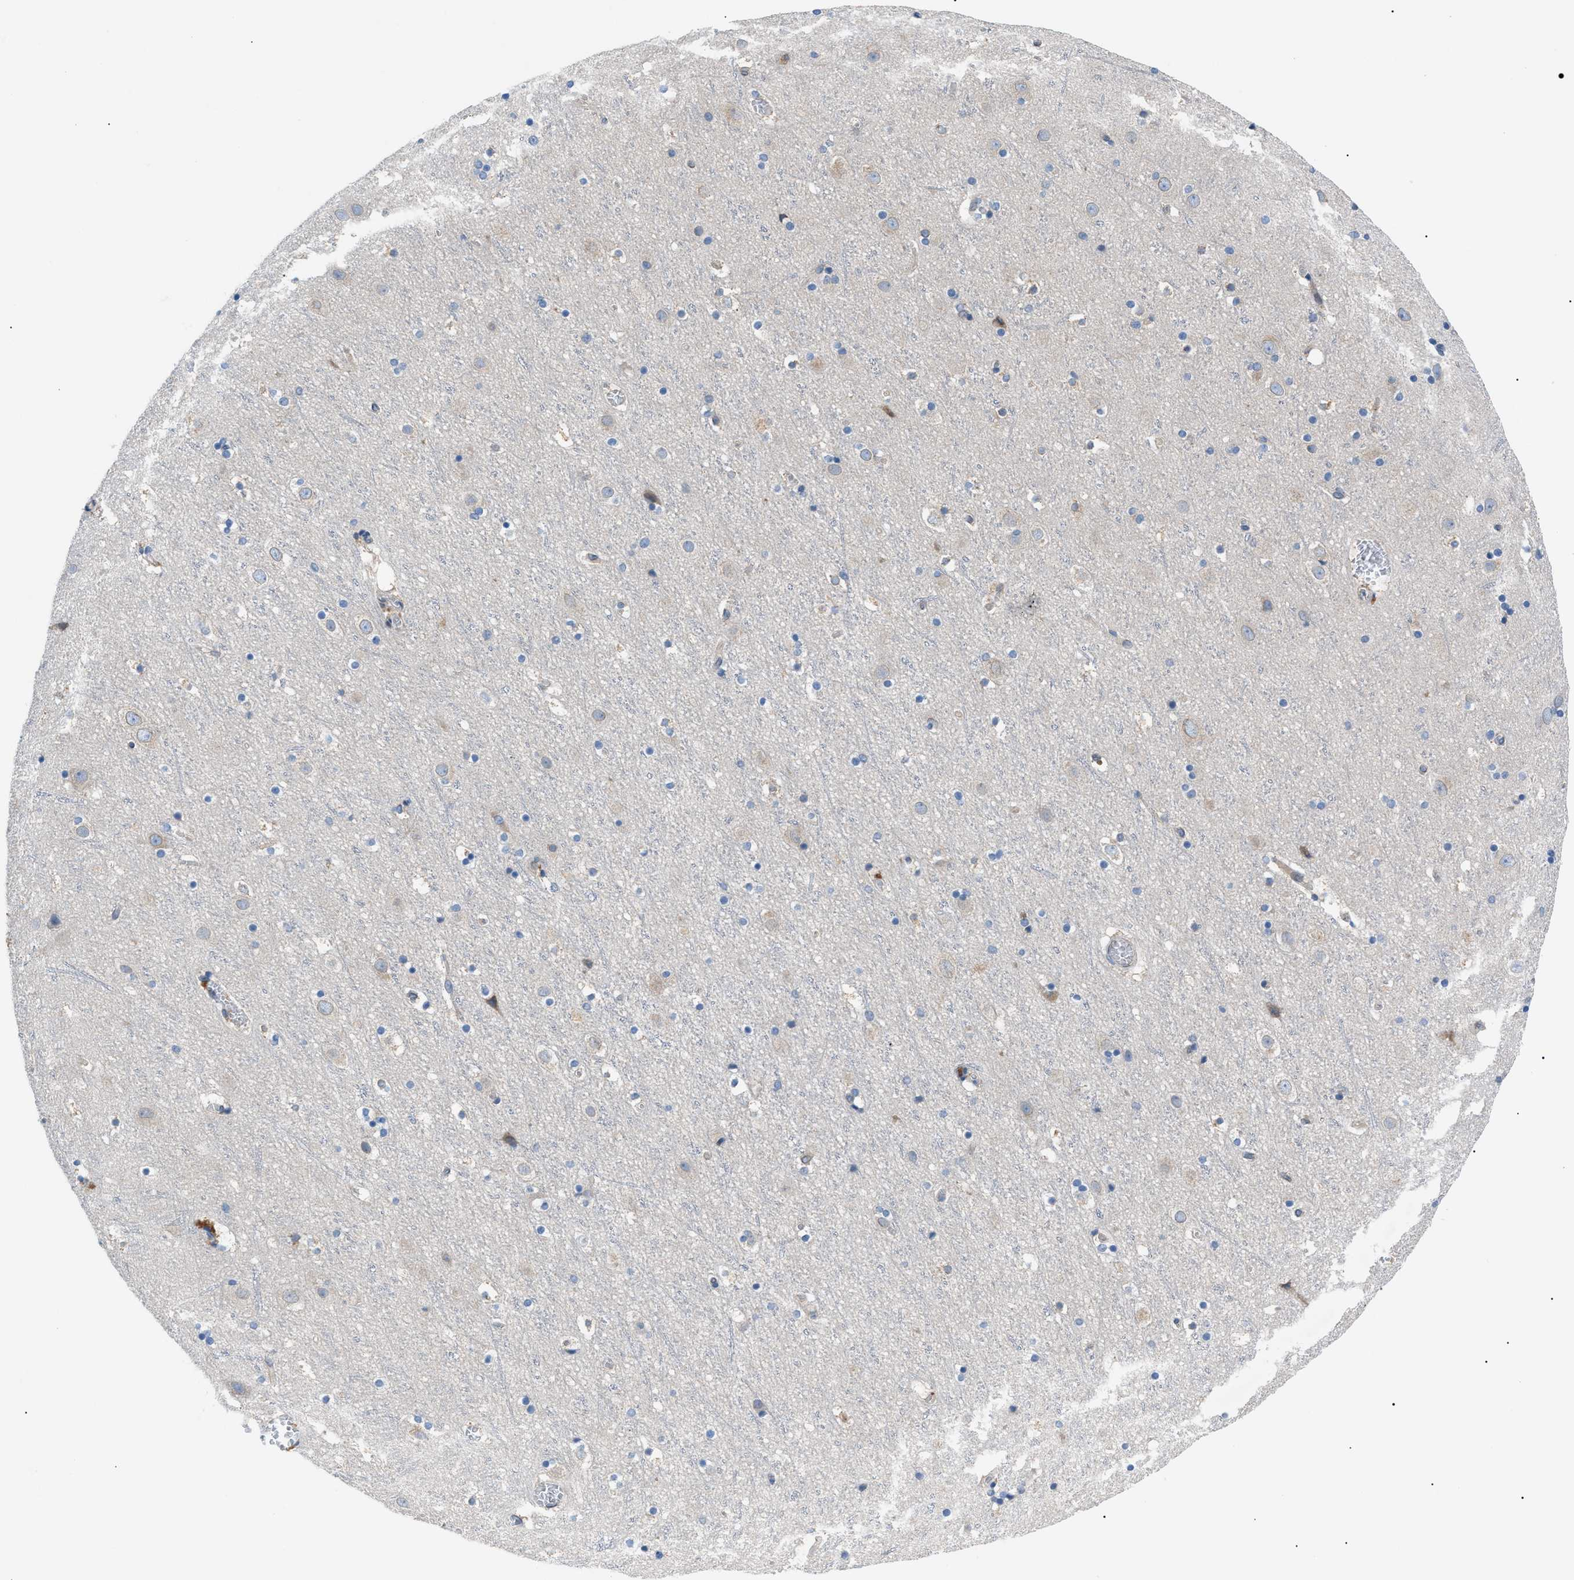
{"staining": {"intensity": "weak", "quantity": ">75%", "location": "cytoplasmic/membranous"}, "tissue": "cerebral cortex", "cell_type": "Endothelial cells", "image_type": "normal", "snomed": [{"axis": "morphology", "description": "Normal tissue, NOS"}, {"axis": "topography", "description": "Cerebral cortex"}], "caption": "Unremarkable cerebral cortex was stained to show a protein in brown. There is low levels of weak cytoplasmic/membranous positivity in approximately >75% of endothelial cells.", "gene": "ZDHHC24", "patient": {"sex": "male", "age": 45}}